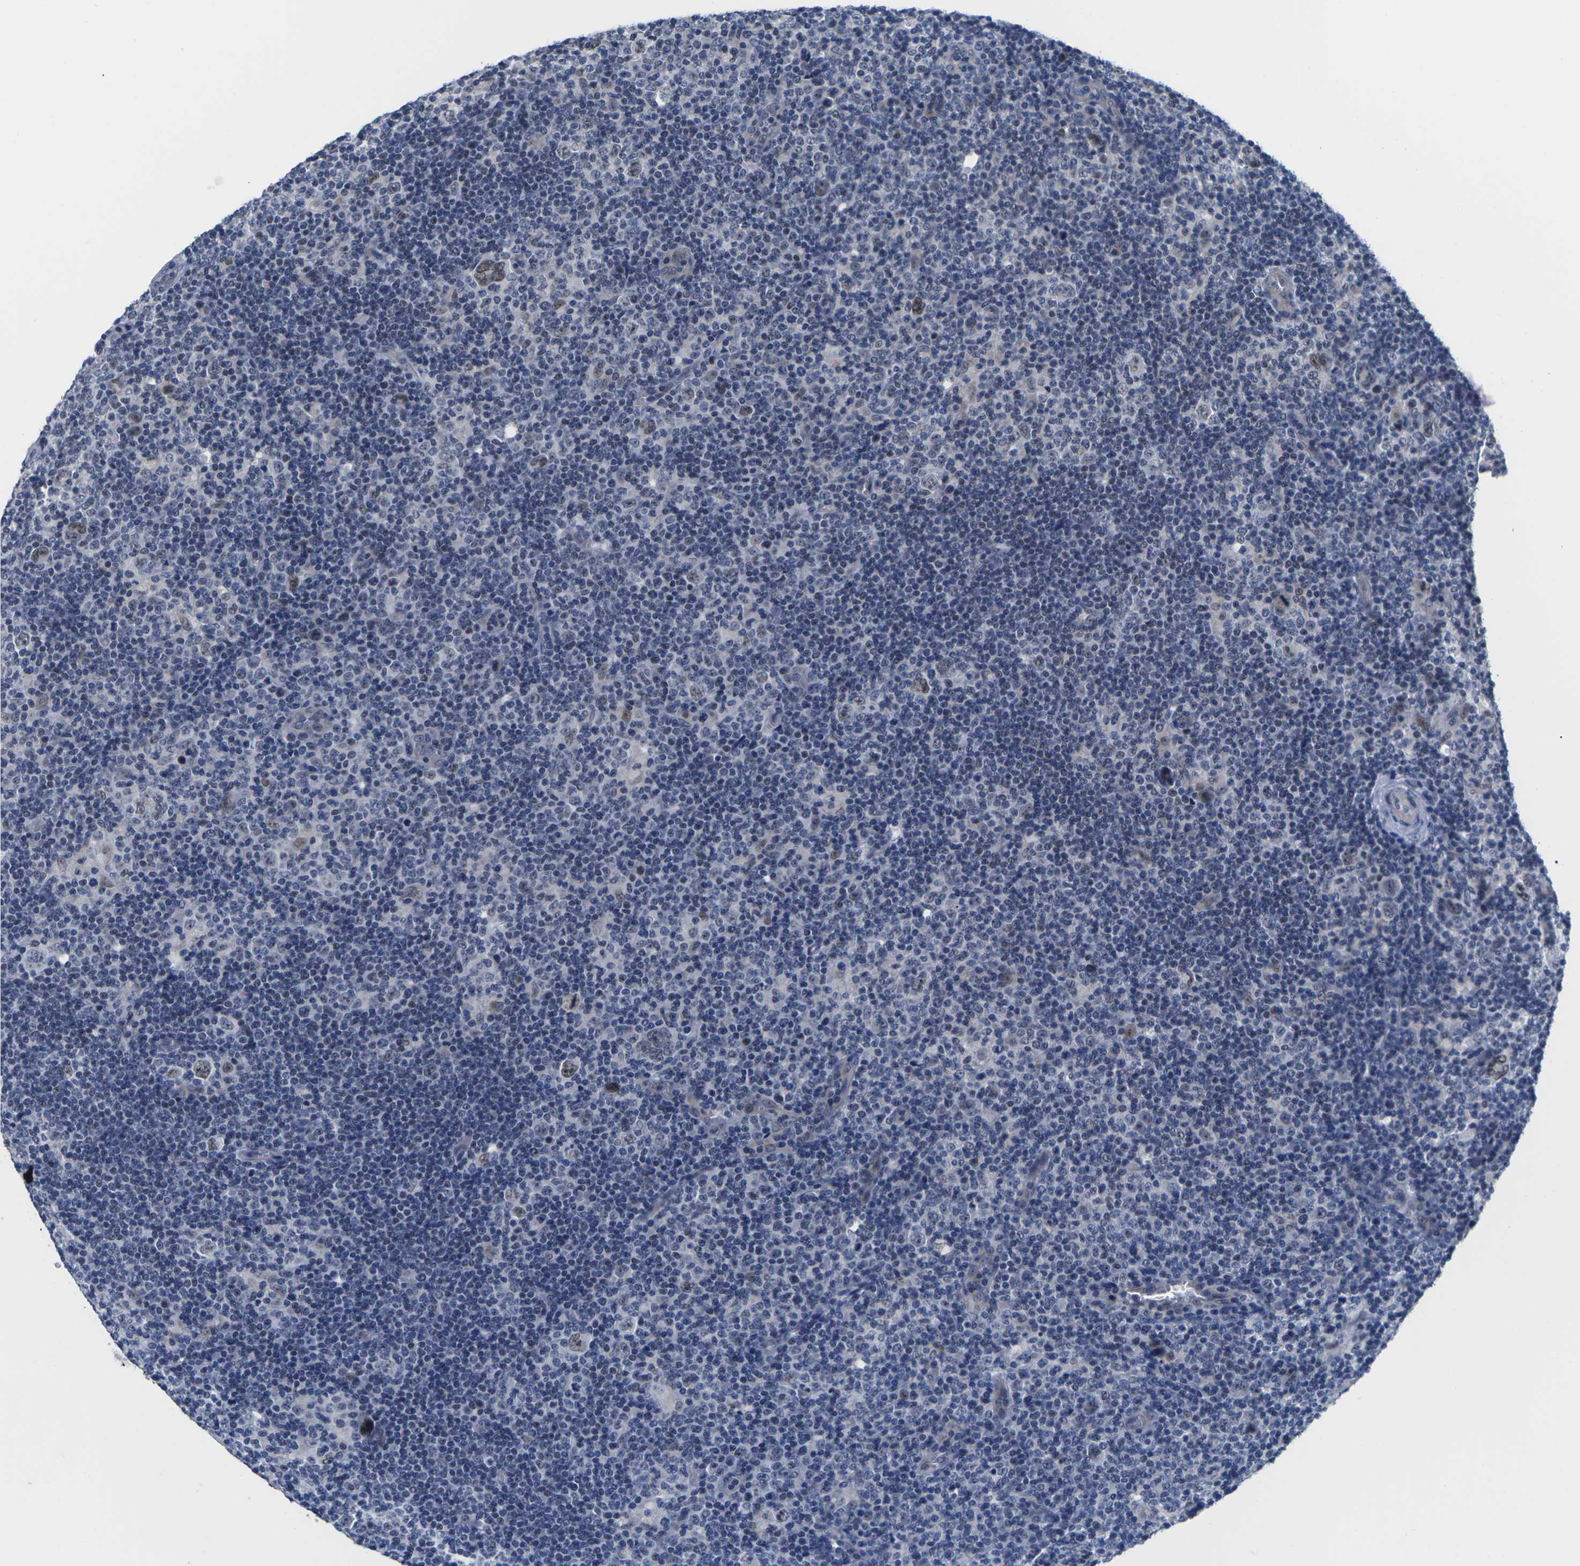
{"staining": {"intensity": "weak", "quantity": ">75%", "location": "nuclear"}, "tissue": "lymphoma", "cell_type": "Tumor cells", "image_type": "cancer", "snomed": [{"axis": "morphology", "description": "Hodgkin's disease, NOS"}, {"axis": "topography", "description": "Lymph node"}], "caption": "IHC micrograph of lymphoma stained for a protein (brown), which shows low levels of weak nuclear expression in approximately >75% of tumor cells.", "gene": "ST6GAL2", "patient": {"sex": "female", "age": 57}}